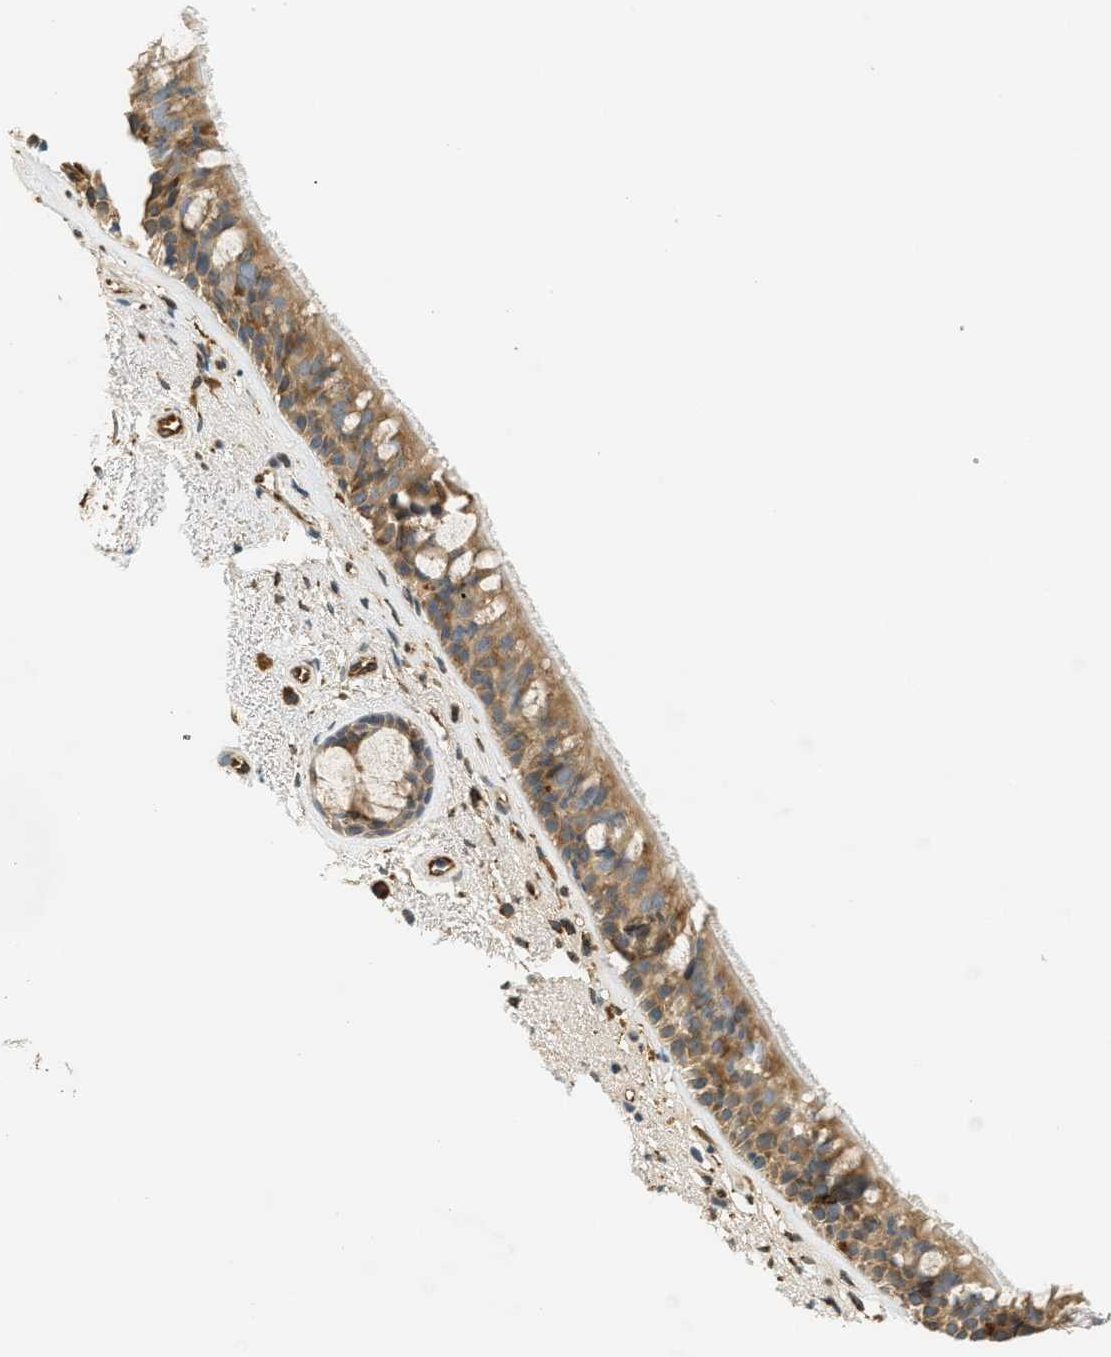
{"staining": {"intensity": "moderate", "quantity": ">75%", "location": "cytoplasmic/membranous"}, "tissue": "bronchus", "cell_type": "Respiratory epithelial cells", "image_type": "normal", "snomed": [{"axis": "morphology", "description": "Normal tissue, NOS"}, {"axis": "topography", "description": "Bronchus"}], "caption": "High-magnification brightfield microscopy of unremarkable bronchus stained with DAB (brown) and counterstained with hematoxylin (blue). respiratory epithelial cells exhibit moderate cytoplasmic/membranous staining is appreciated in about>75% of cells.", "gene": "PDK1", "patient": {"sex": "female", "age": 54}}